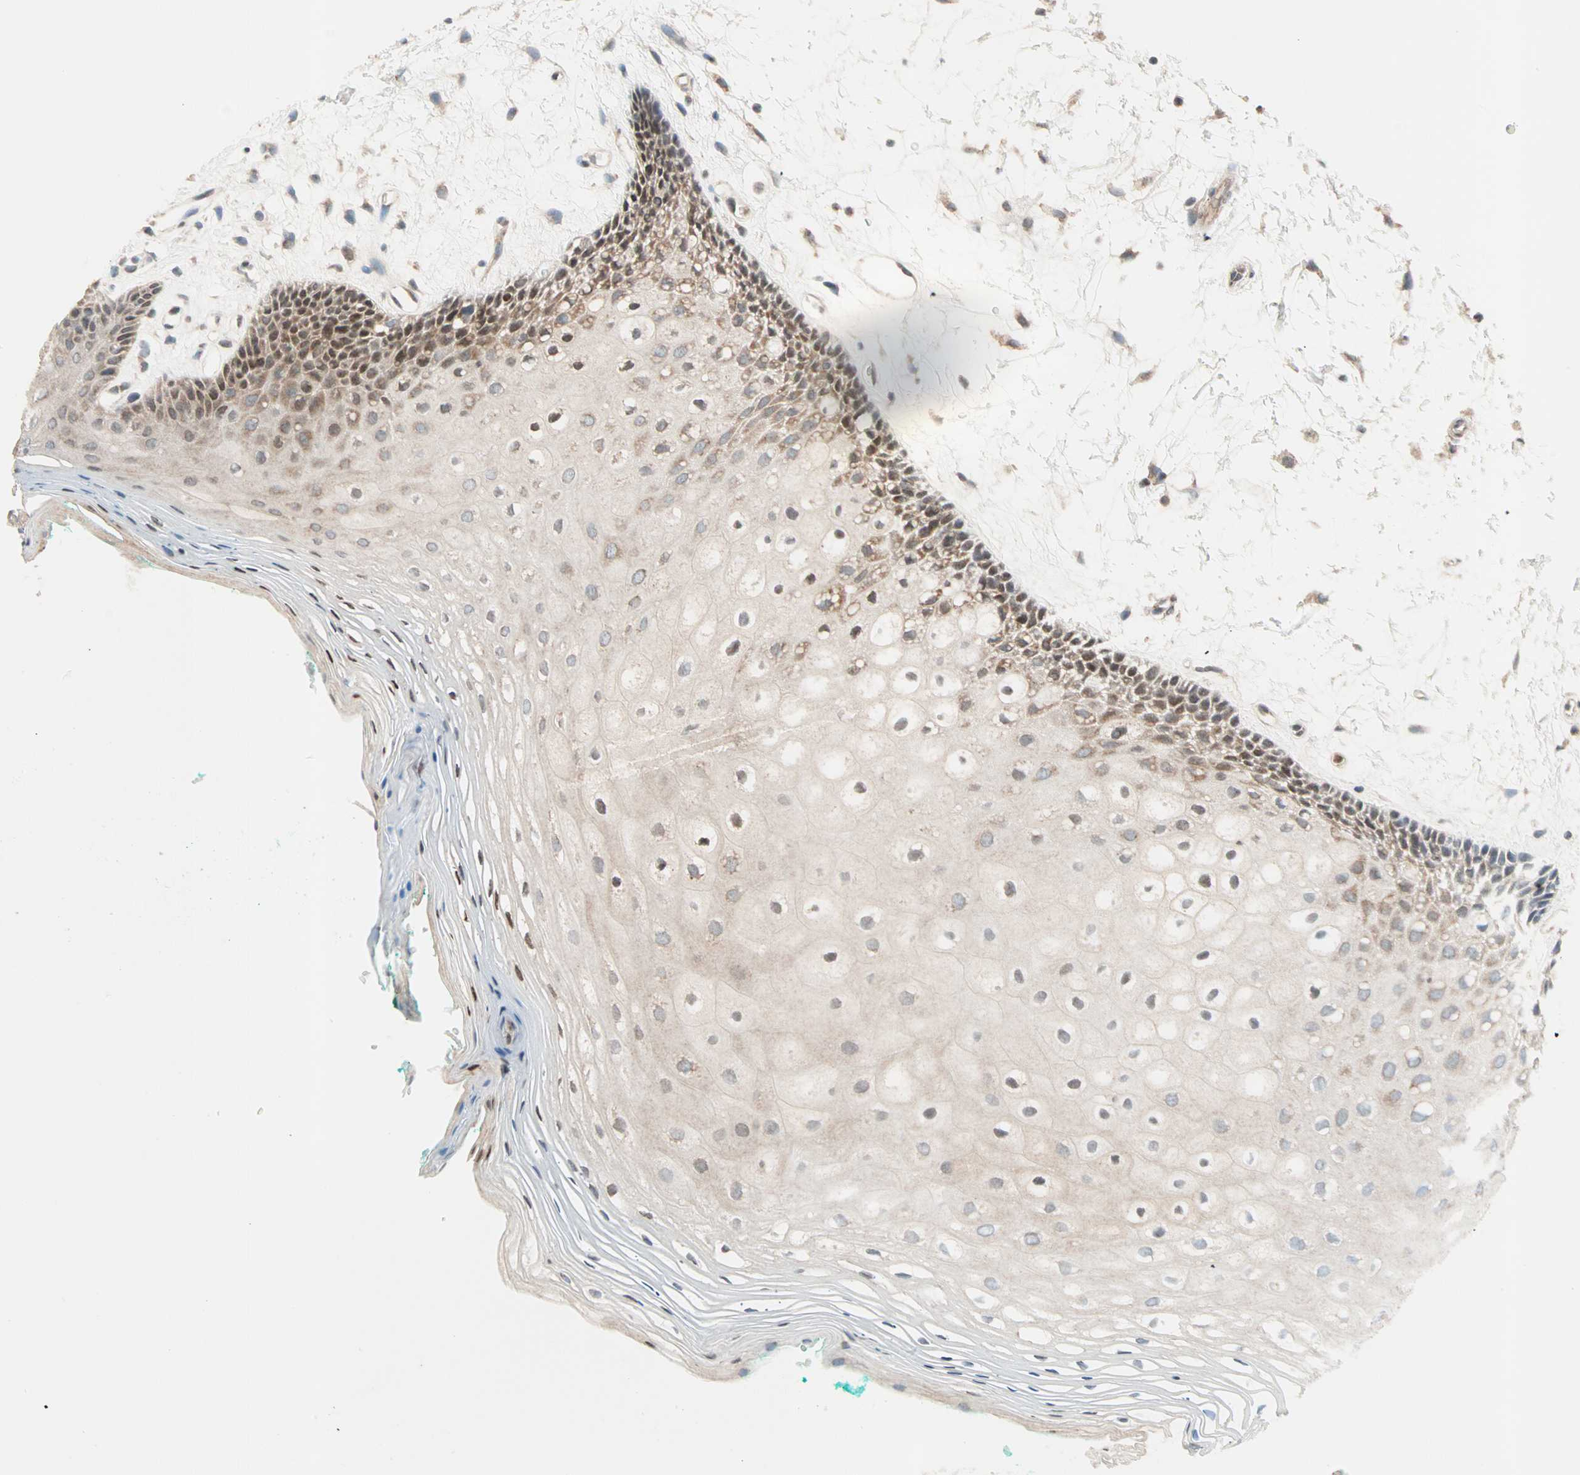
{"staining": {"intensity": "moderate", "quantity": "25%-75%", "location": "cytoplasmic/membranous,nuclear"}, "tissue": "oral mucosa", "cell_type": "Squamous epithelial cells", "image_type": "normal", "snomed": [{"axis": "morphology", "description": "Normal tissue, NOS"}, {"axis": "topography", "description": "Skeletal muscle"}, {"axis": "topography", "description": "Oral tissue"}, {"axis": "topography", "description": "Peripheral nerve tissue"}], "caption": "Immunohistochemical staining of benign oral mucosa shows moderate cytoplasmic/membranous,nuclear protein staining in approximately 25%-75% of squamous epithelial cells. (DAB (3,3'-diaminobenzidine) = brown stain, brightfield microscopy at high magnification).", "gene": "HECW1", "patient": {"sex": "female", "age": 84}}